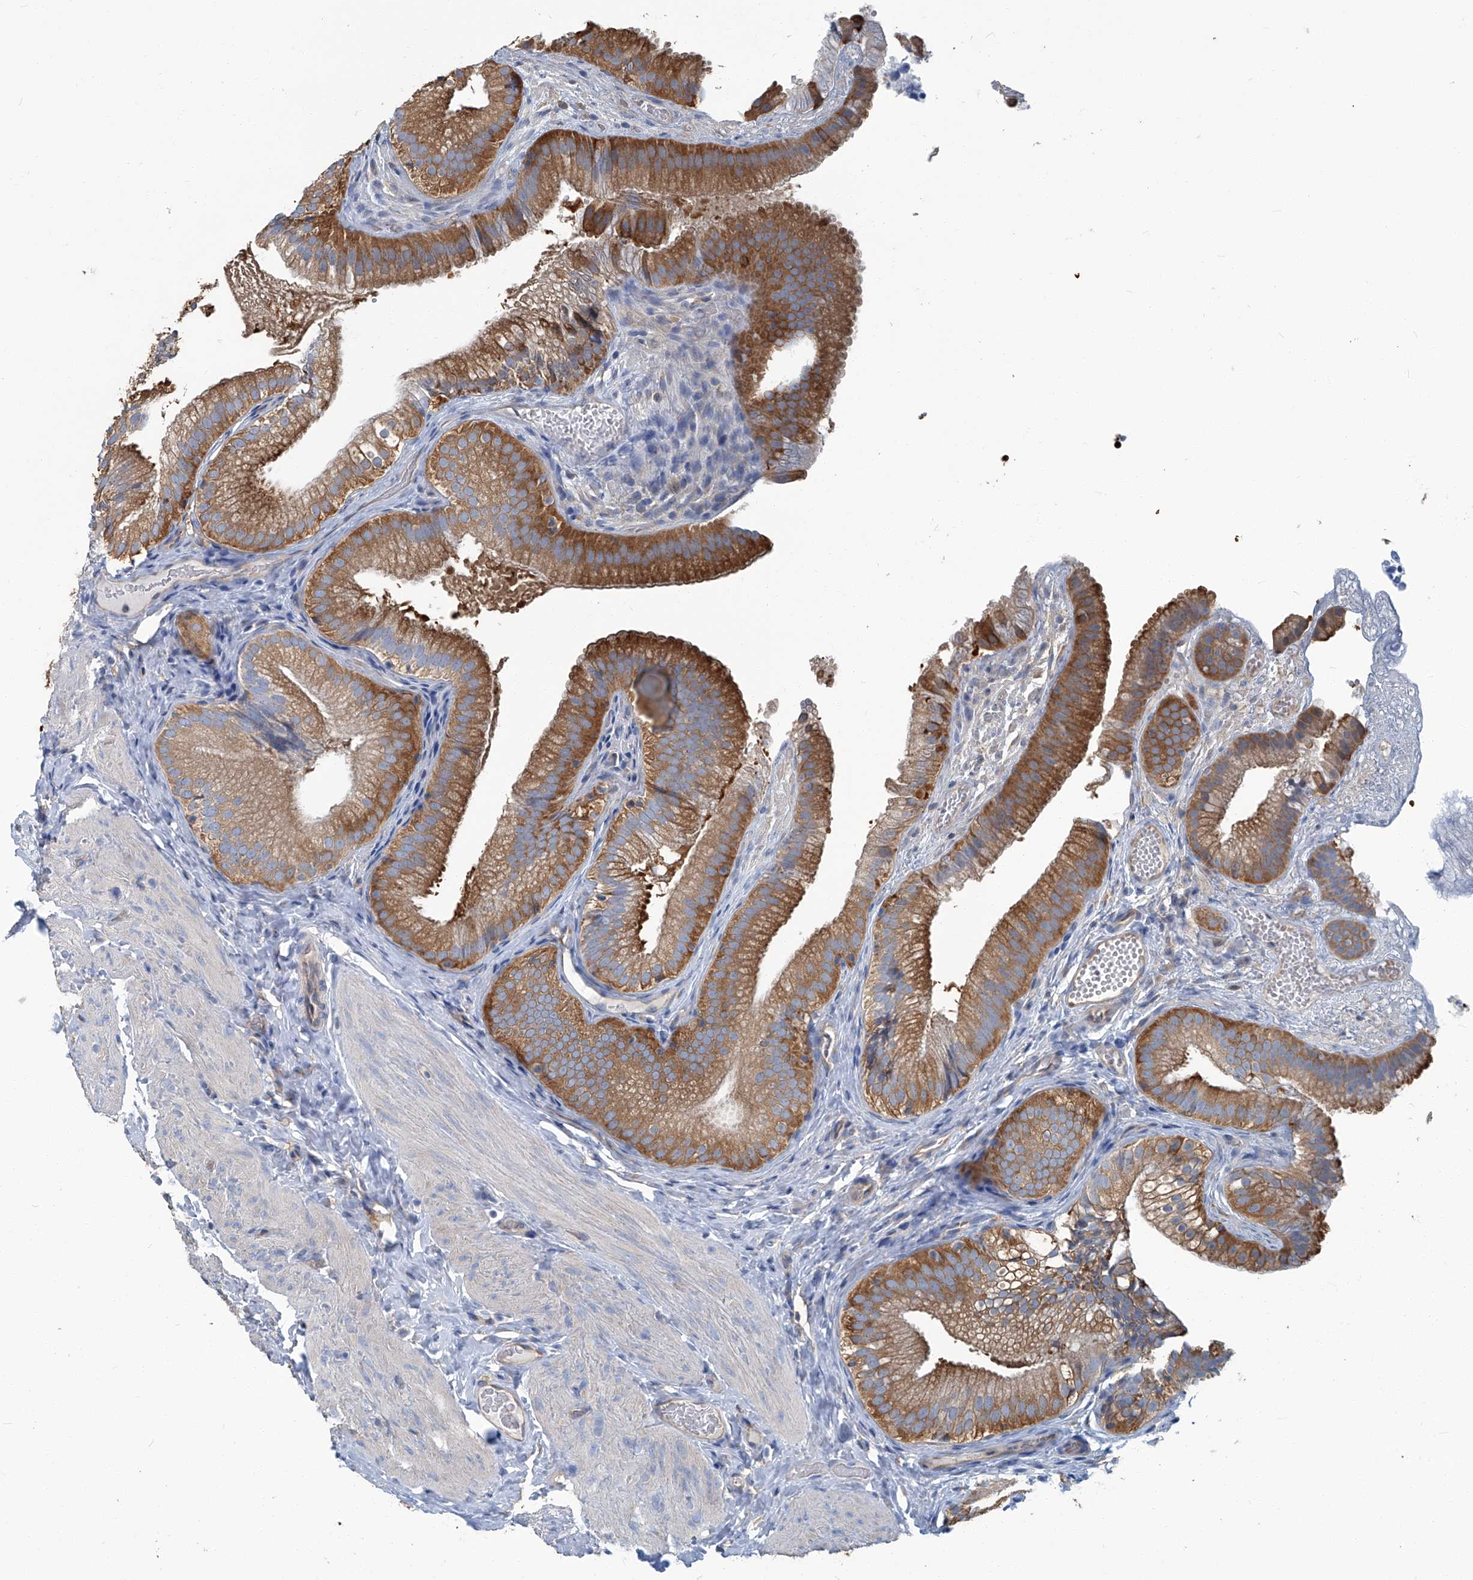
{"staining": {"intensity": "strong", "quantity": ">75%", "location": "cytoplasmic/membranous"}, "tissue": "gallbladder", "cell_type": "Glandular cells", "image_type": "normal", "snomed": [{"axis": "morphology", "description": "Normal tissue, NOS"}, {"axis": "topography", "description": "Gallbladder"}], "caption": "The histopathology image demonstrates staining of unremarkable gallbladder, revealing strong cytoplasmic/membranous protein expression (brown color) within glandular cells. The protein is stained brown, and the nuclei are stained in blue (DAB (3,3'-diaminobenzidine) IHC with brightfield microscopy, high magnification).", "gene": "PFKL", "patient": {"sex": "female", "age": 30}}